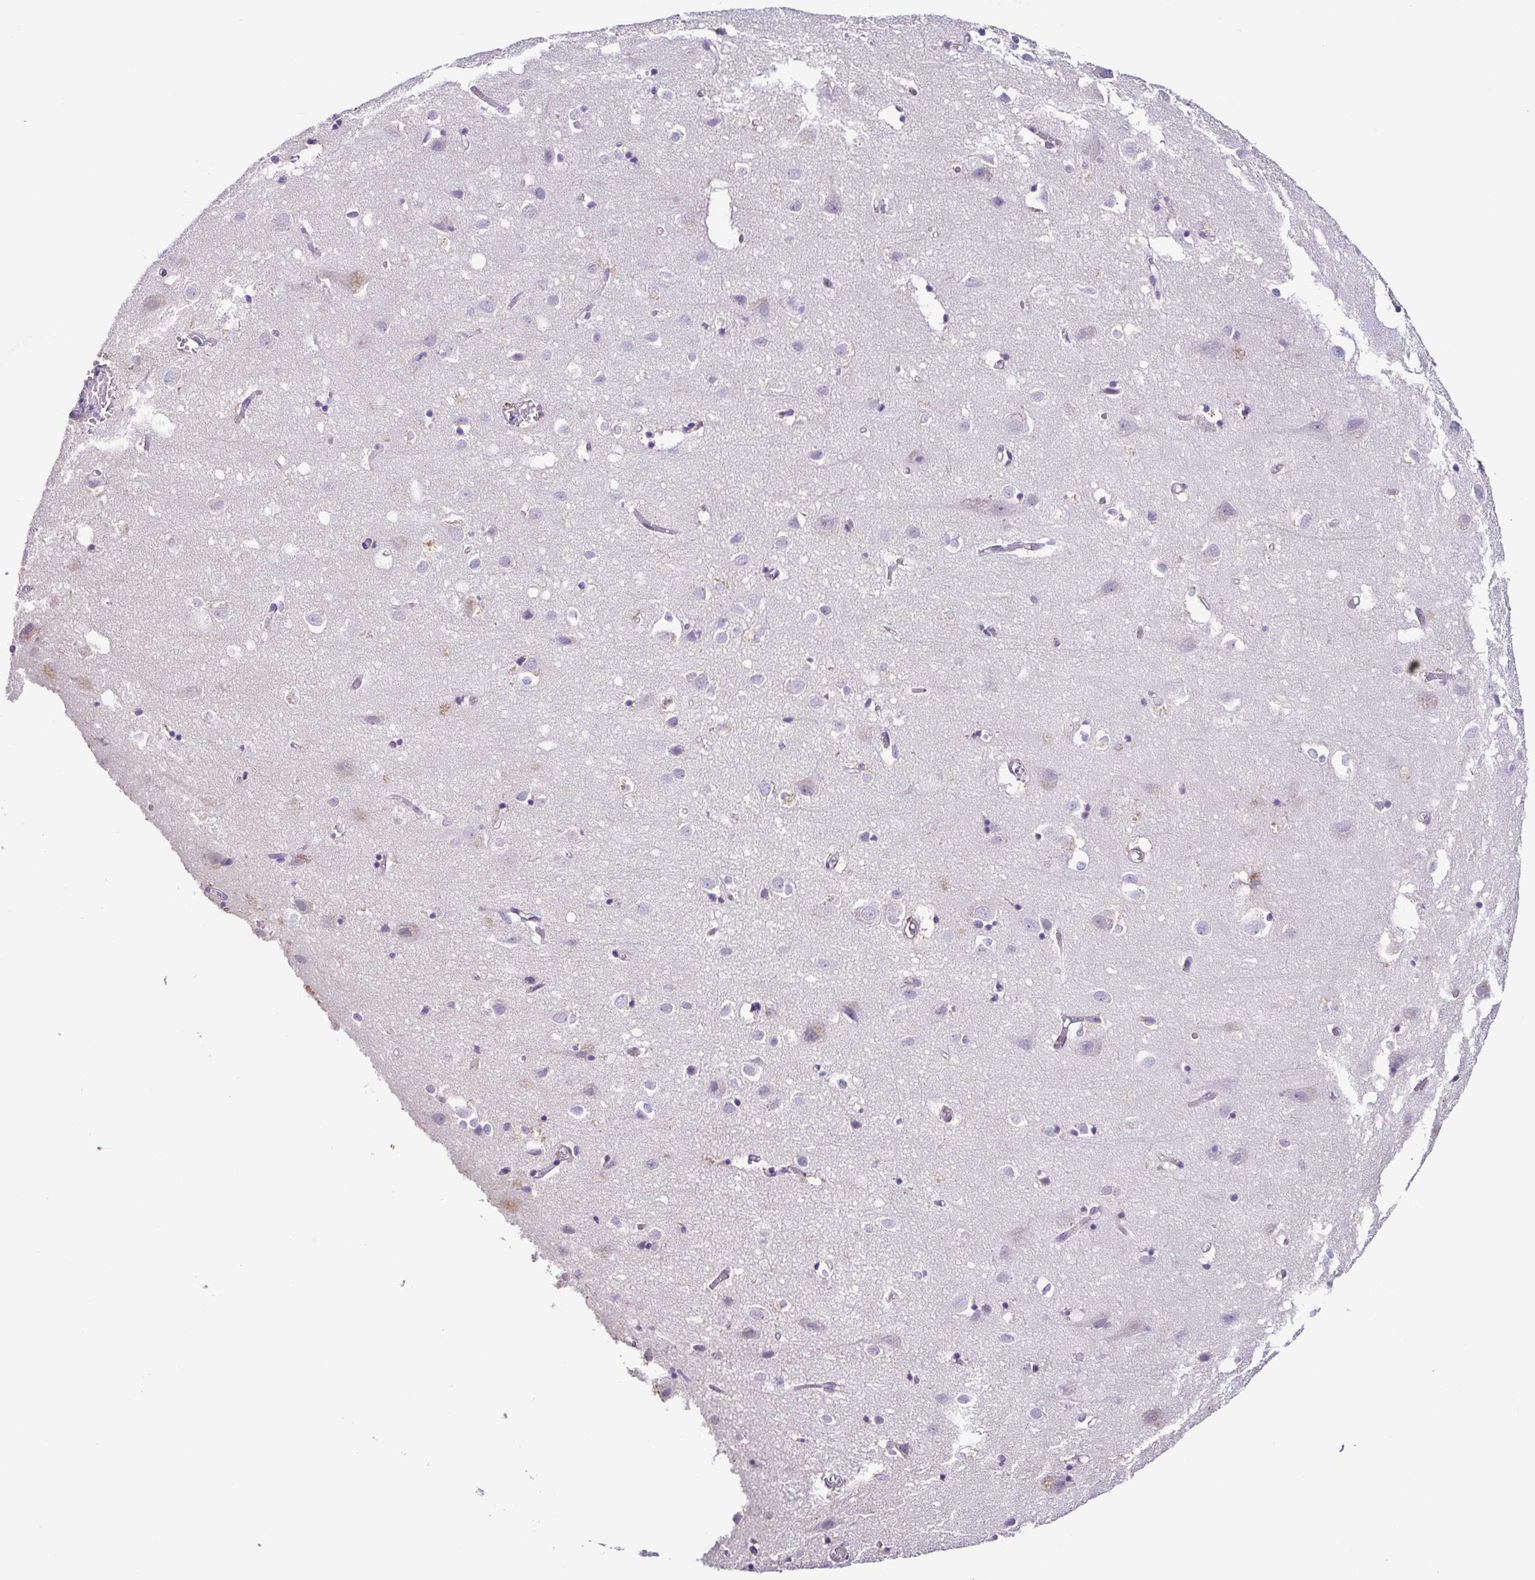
{"staining": {"intensity": "negative", "quantity": "none", "location": "none"}, "tissue": "cerebral cortex", "cell_type": "Endothelial cells", "image_type": "normal", "snomed": [{"axis": "morphology", "description": "Normal tissue, NOS"}, {"axis": "topography", "description": "Cerebral cortex"}], "caption": "High magnification brightfield microscopy of unremarkable cerebral cortex stained with DAB (brown) and counterstained with hematoxylin (blue): endothelial cells show no significant positivity.", "gene": "TERT", "patient": {"sex": "male", "age": 70}}